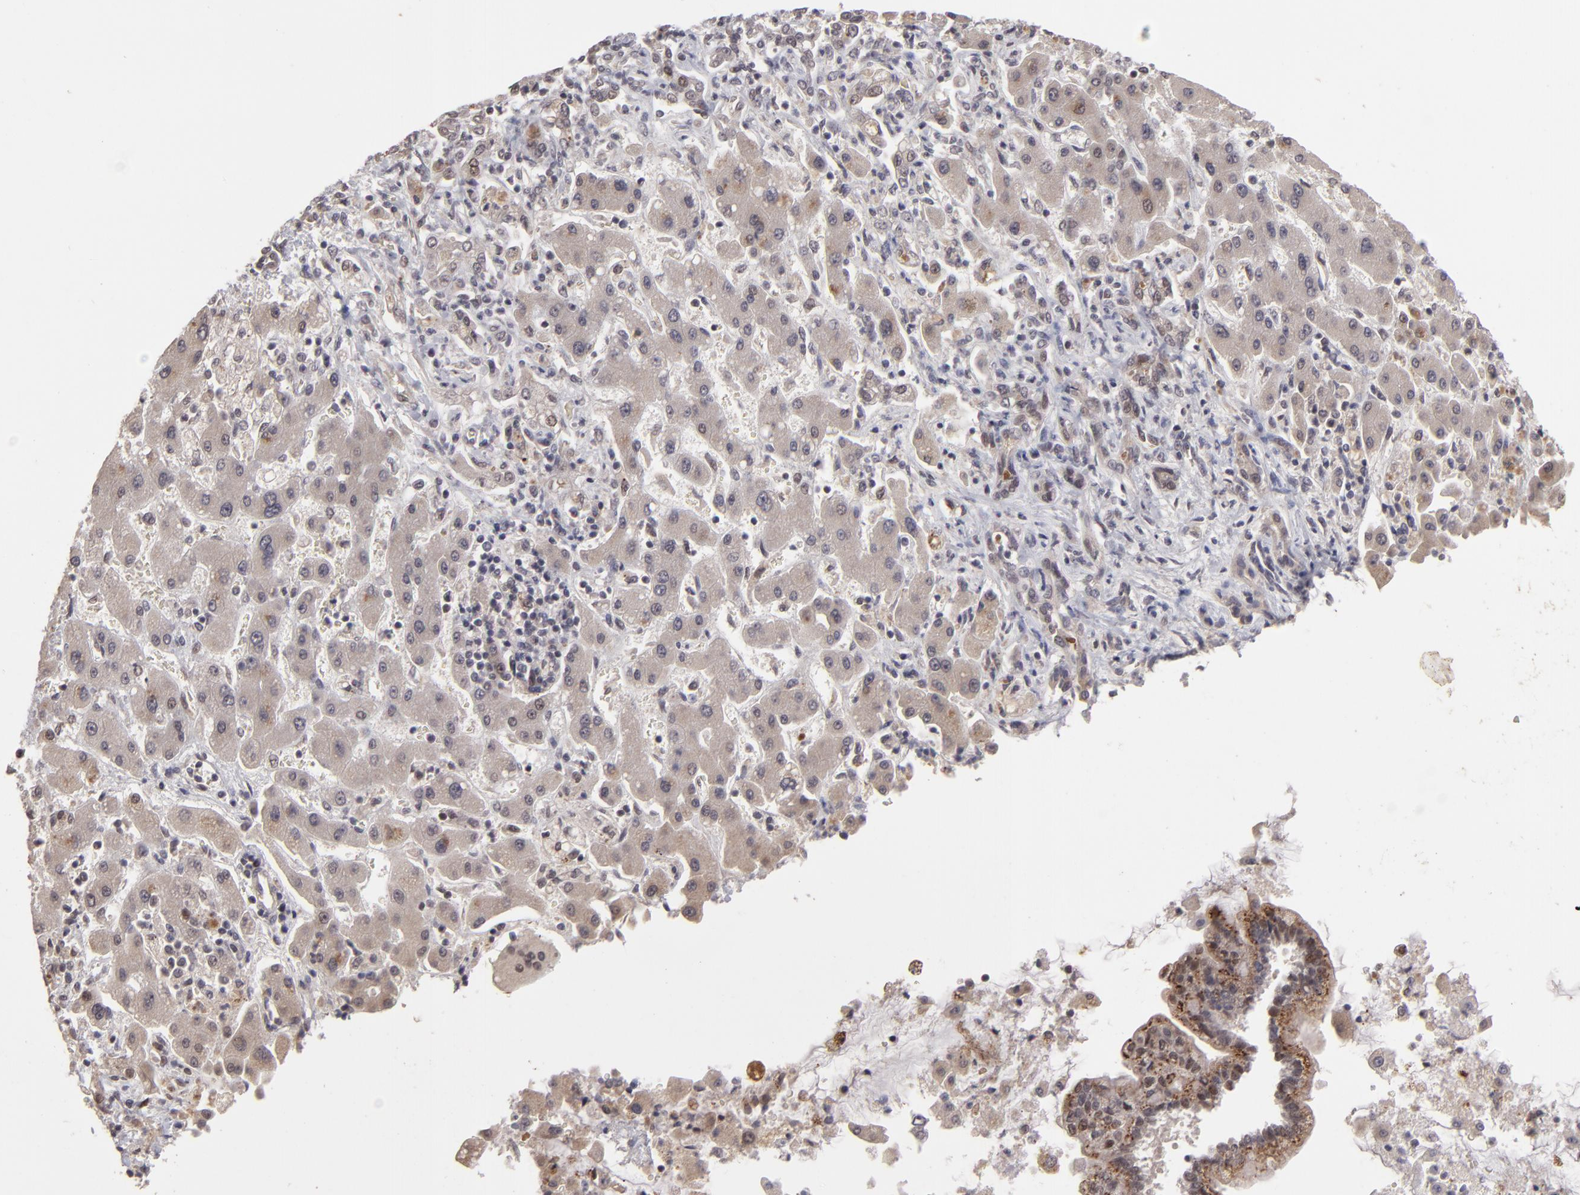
{"staining": {"intensity": "negative", "quantity": "none", "location": "none"}, "tissue": "liver cancer", "cell_type": "Tumor cells", "image_type": "cancer", "snomed": [{"axis": "morphology", "description": "Cholangiocarcinoma"}, {"axis": "topography", "description": "Liver"}], "caption": "This is an IHC photomicrograph of human liver cancer (cholangiocarcinoma). There is no staining in tumor cells.", "gene": "DFFA", "patient": {"sex": "male", "age": 50}}